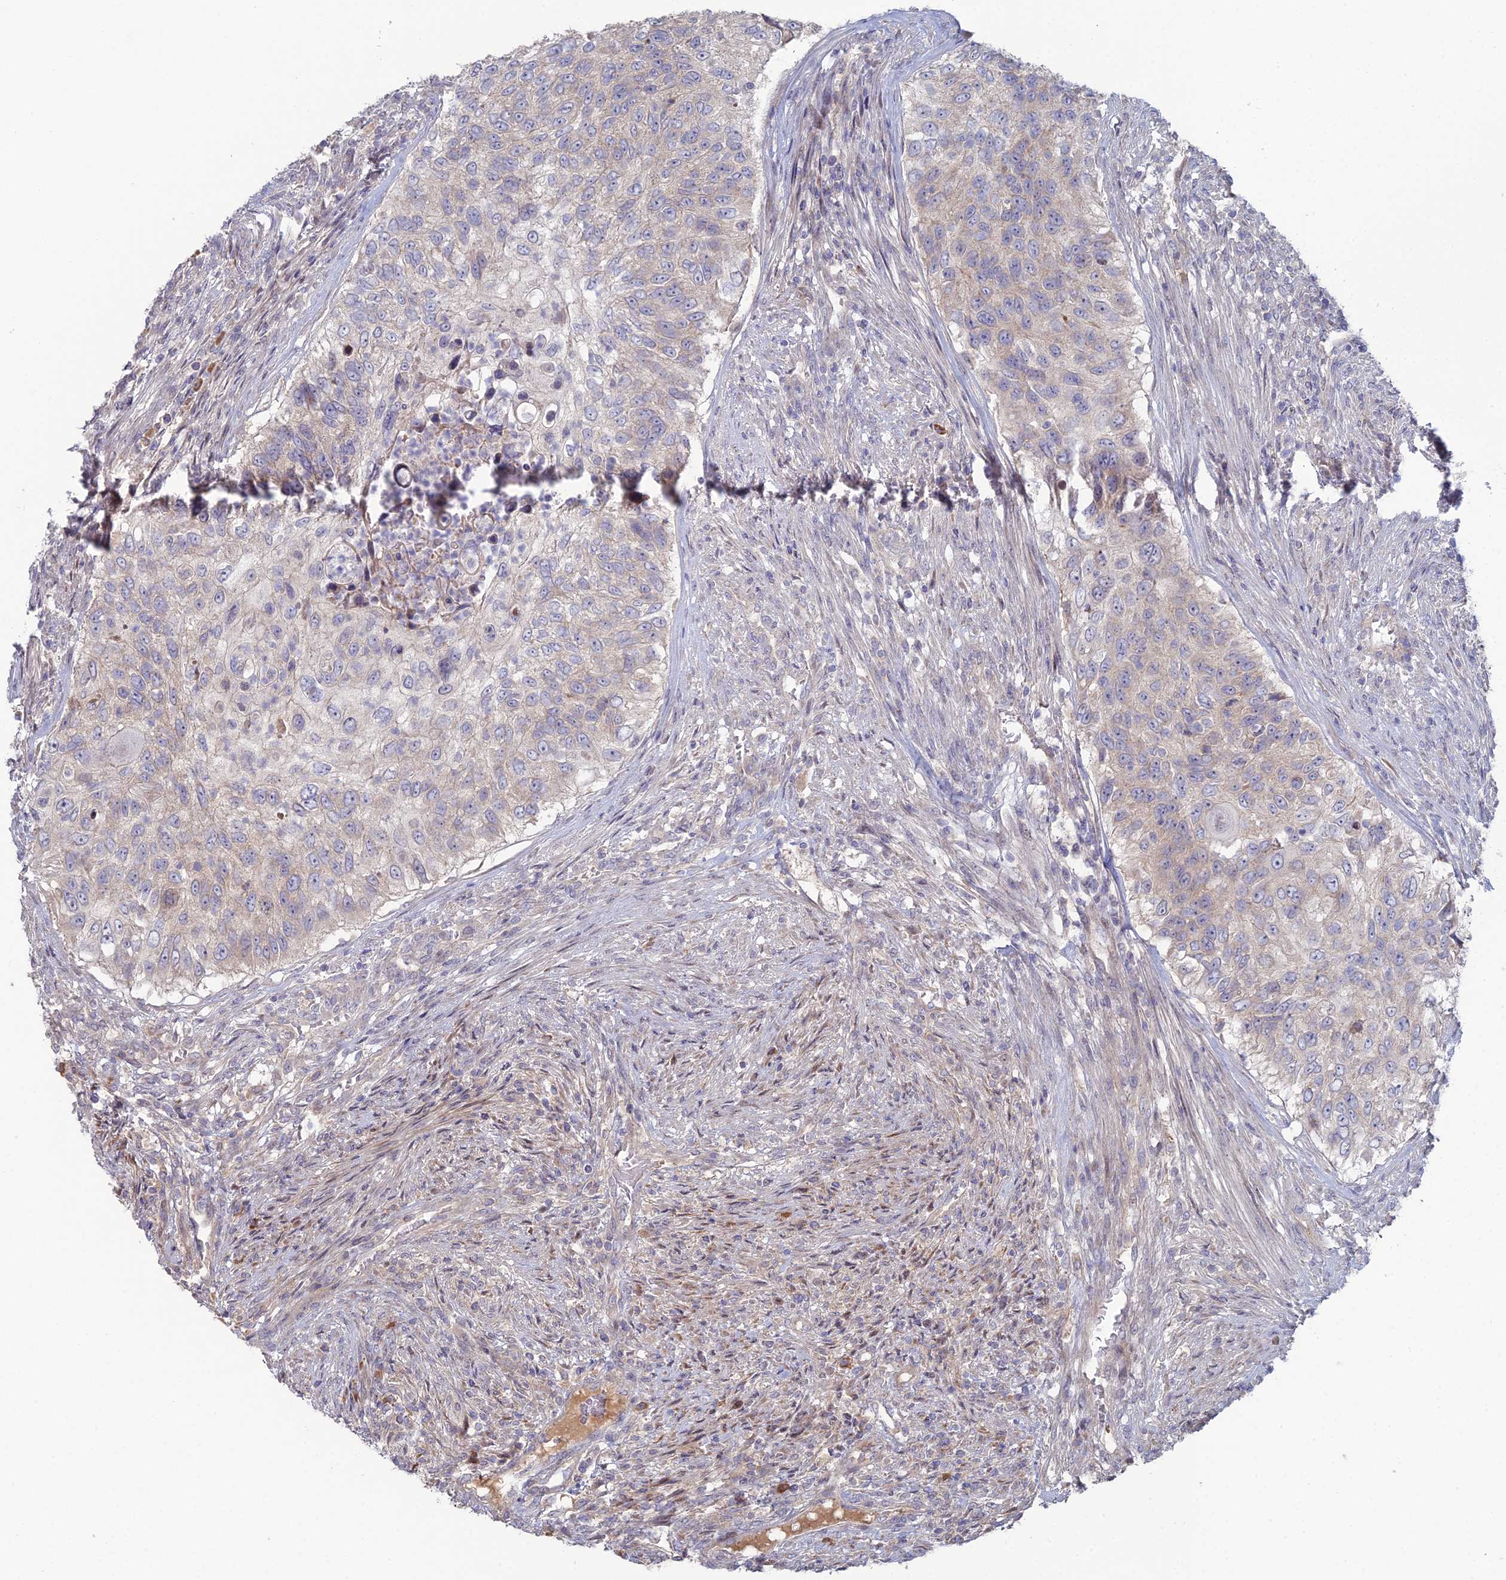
{"staining": {"intensity": "negative", "quantity": "none", "location": "none"}, "tissue": "urothelial cancer", "cell_type": "Tumor cells", "image_type": "cancer", "snomed": [{"axis": "morphology", "description": "Urothelial carcinoma, High grade"}, {"axis": "topography", "description": "Urinary bladder"}], "caption": "This is an immunohistochemistry histopathology image of urothelial cancer. There is no expression in tumor cells.", "gene": "ARL16", "patient": {"sex": "female", "age": 60}}